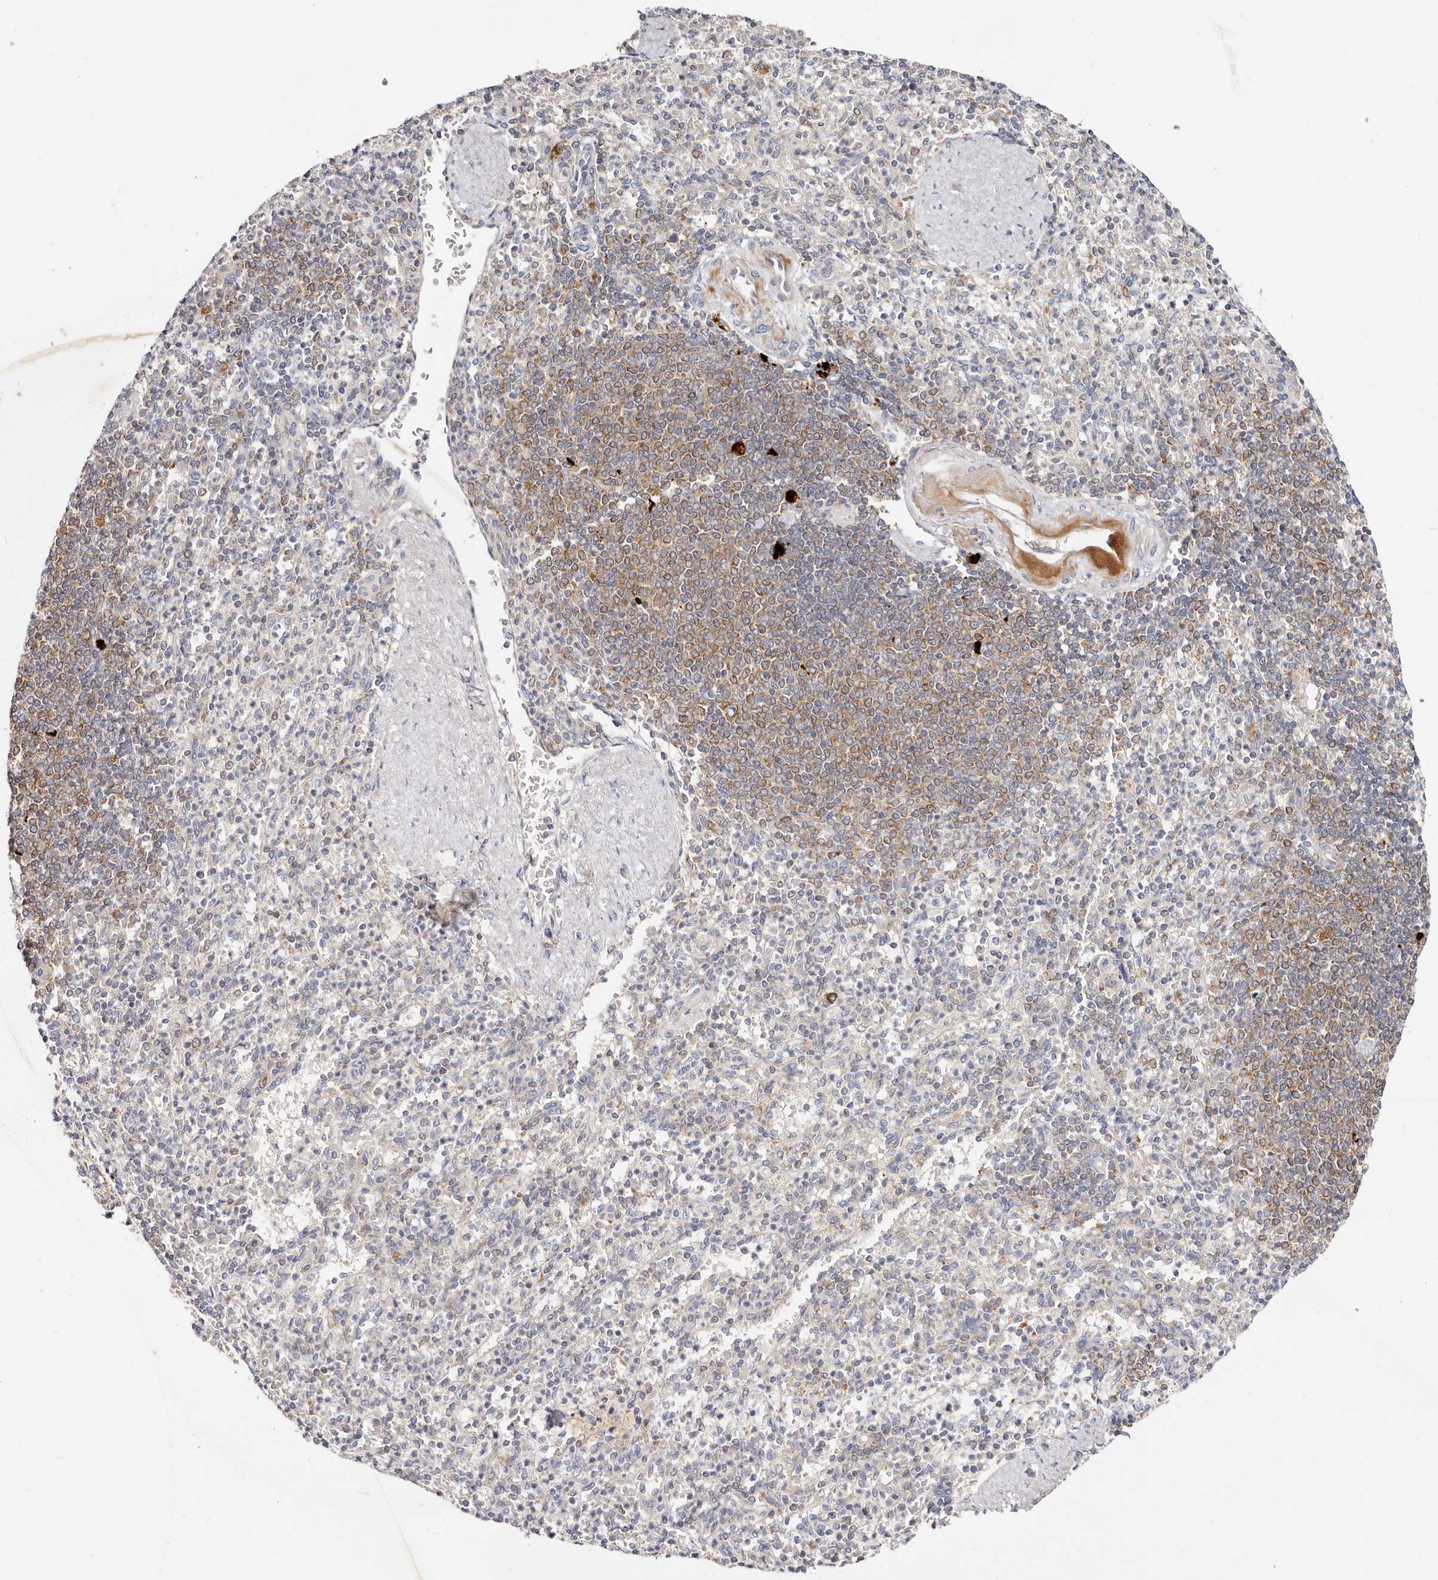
{"staining": {"intensity": "negative", "quantity": "none", "location": "none"}, "tissue": "spleen", "cell_type": "Cells in red pulp", "image_type": "normal", "snomed": [{"axis": "morphology", "description": "Normal tissue, NOS"}, {"axis": "topography", "description": "Spleen"}], "caption": "An IHC photomicrograph of unremarkable spleen is shown. There is no staining in cells in red pulp of spleen. (DAB (3,3'-diaminobenzidine) immunohistochemistry (IHC) visualized using brightfield microscopy, high magnification).", "gene": "GNA13", "patient": {"sex": "female", "age": 74}}